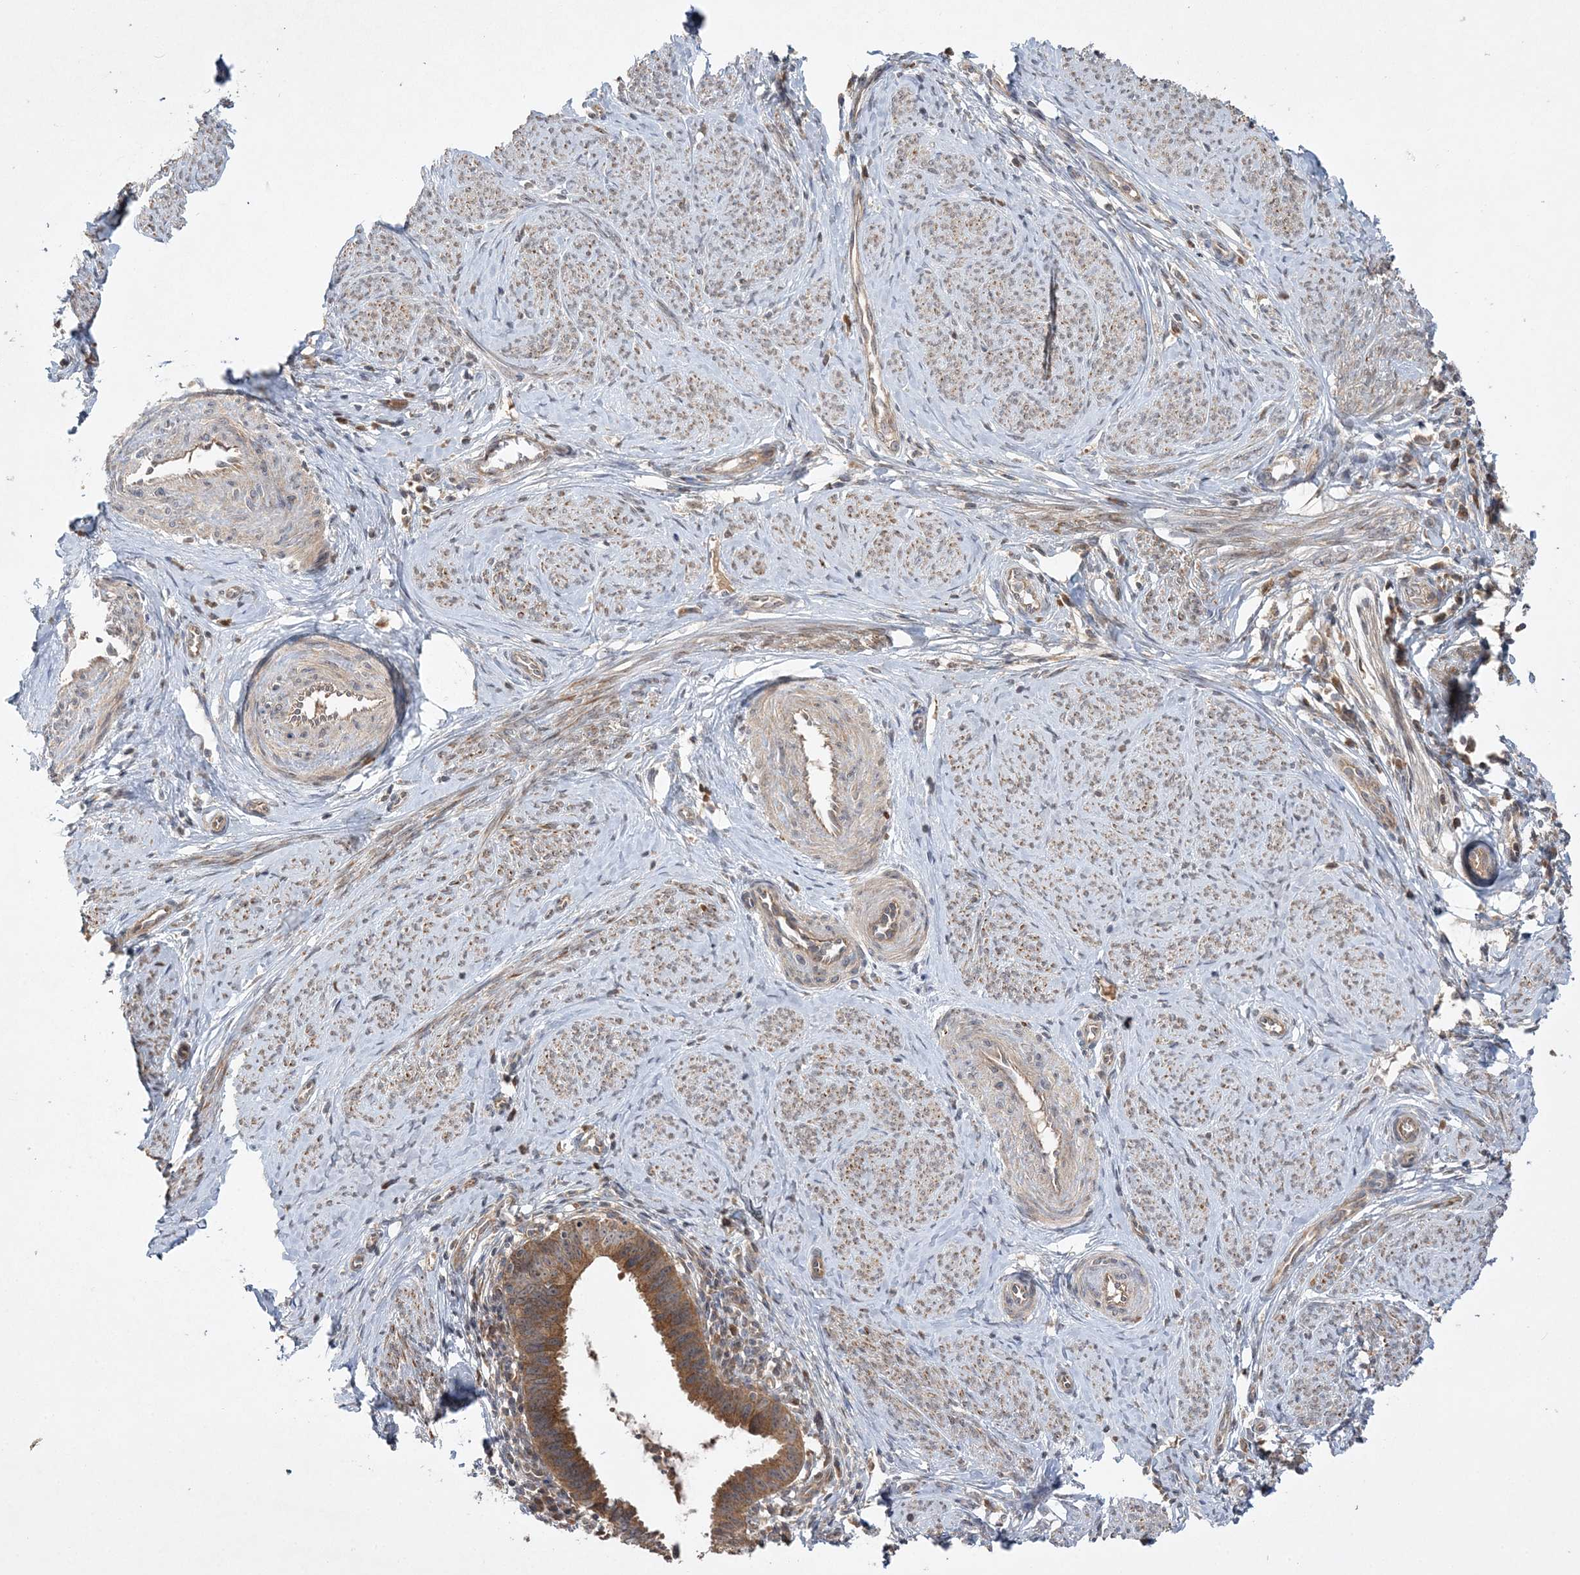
{"staining": {"intensity": "strong", "quantity": ">75%", "location": "cytoplasmic/membranous"}, "tissue": "cervical cancer", "cell_type": "Tumor cells", "image_type": "cancer", "snomed": [{"axis": "morphology", "description": "Adenocarcinoma, NOS"}, {"axis": "topography", "description": "Cervix"}], "caption": "The image exhibits a brown stain indicating the presence of a protein in the cytoplasmic/membranous of tumor cells in cervical cancer.", "gene": "MMADHC", "patient": {"sex": "female", "age": 36}}